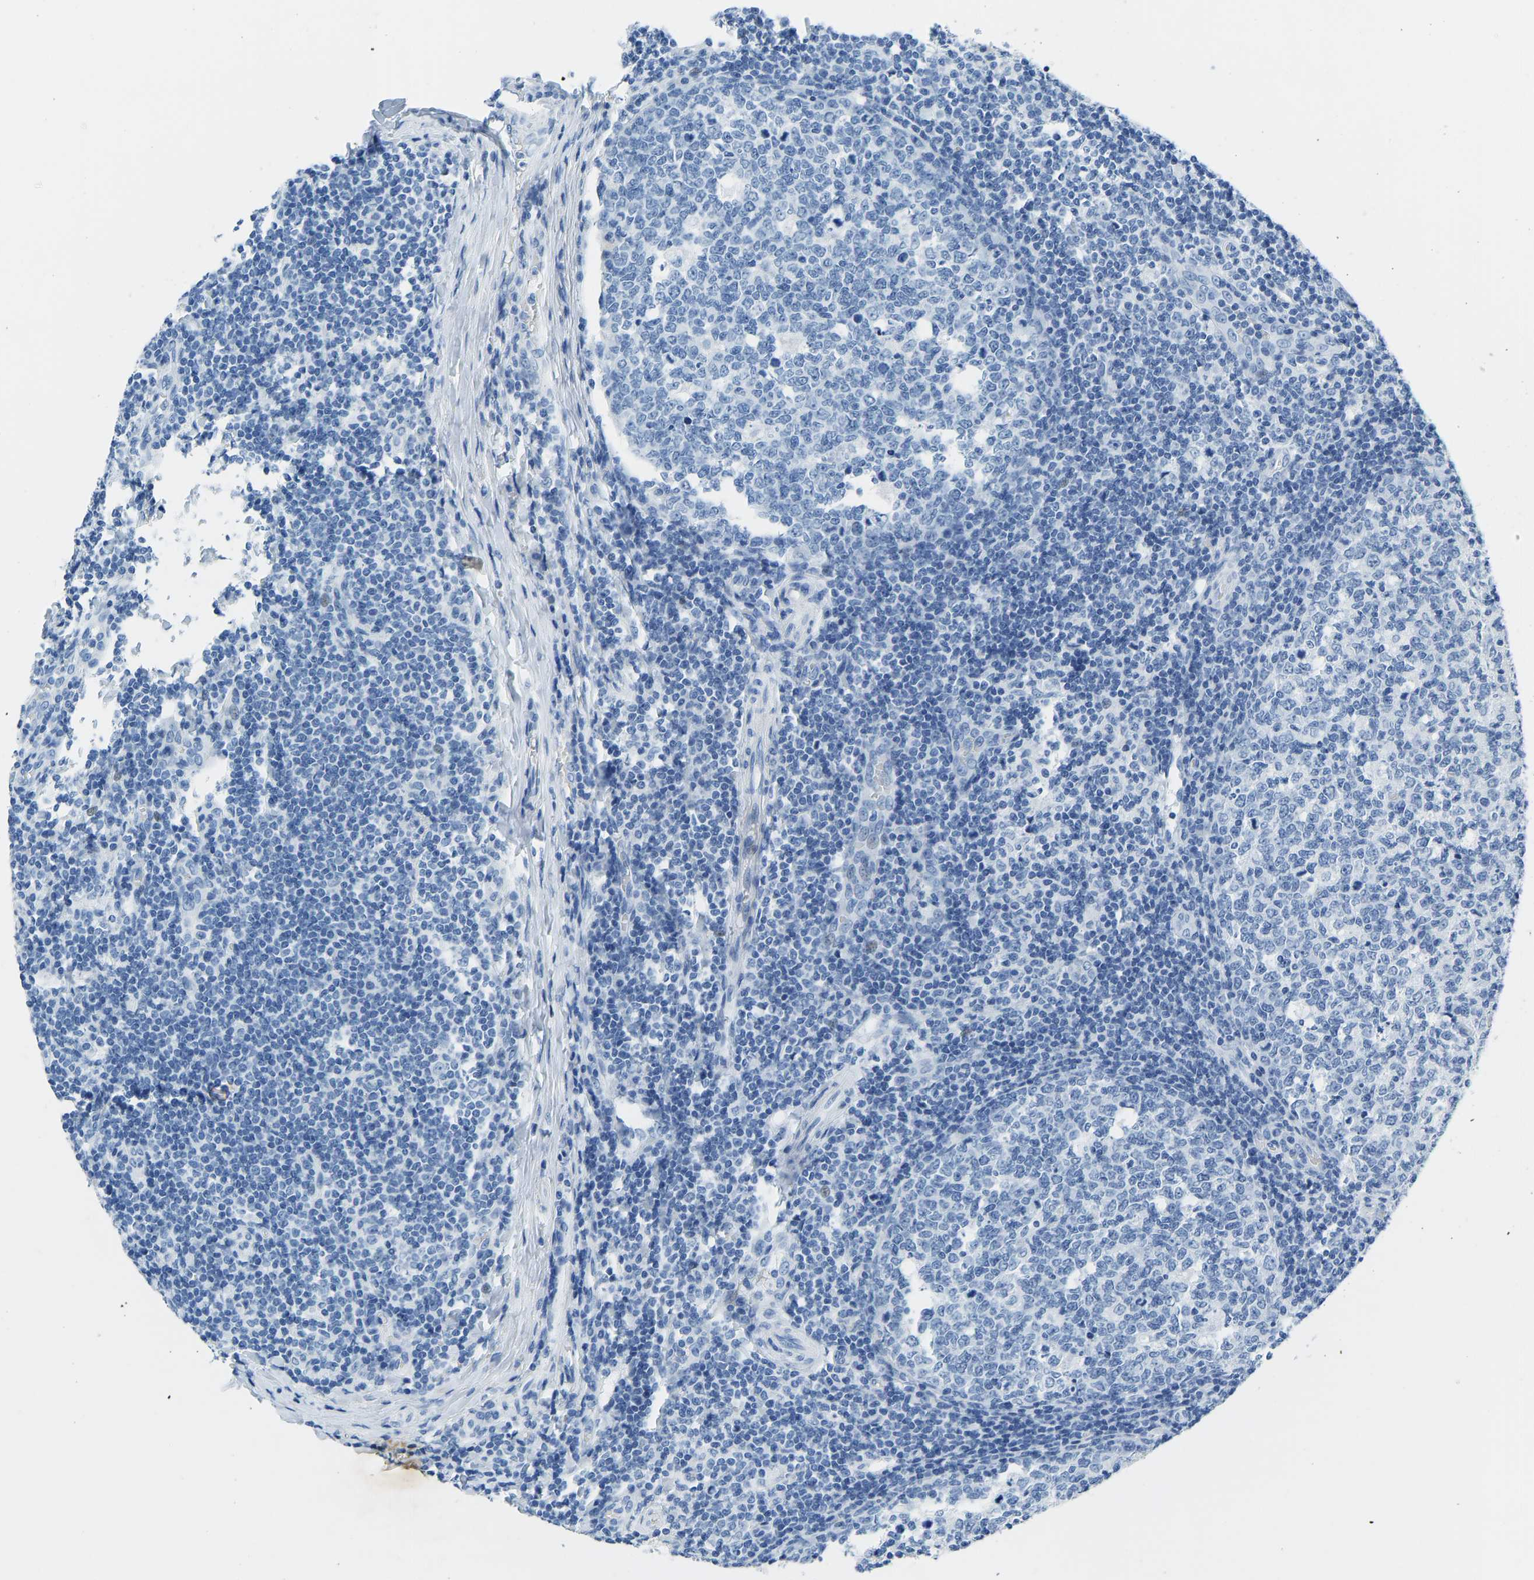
{"staining": {"intensity": "negative", "quantity": "none", "location": "none"}, "tissue": "tonsil", "cell_type": "Germinal center cells", "image_type": "normal", "snomed": [{"axis": "morphology", "description": "Normal tissue, NOS"}, {"axis": "topography", "description": "Tonsil"}], "caption": "Immunohistochemistry (IHC) histopathology image of unremarkable tonsil: human tonsil stained with DAB (3,3'-diaminobenzidine) displays no significant protein expression in germinal center cells.", "gene": "SERPINB3", "patient": {"sex": "female", "age": 19}}